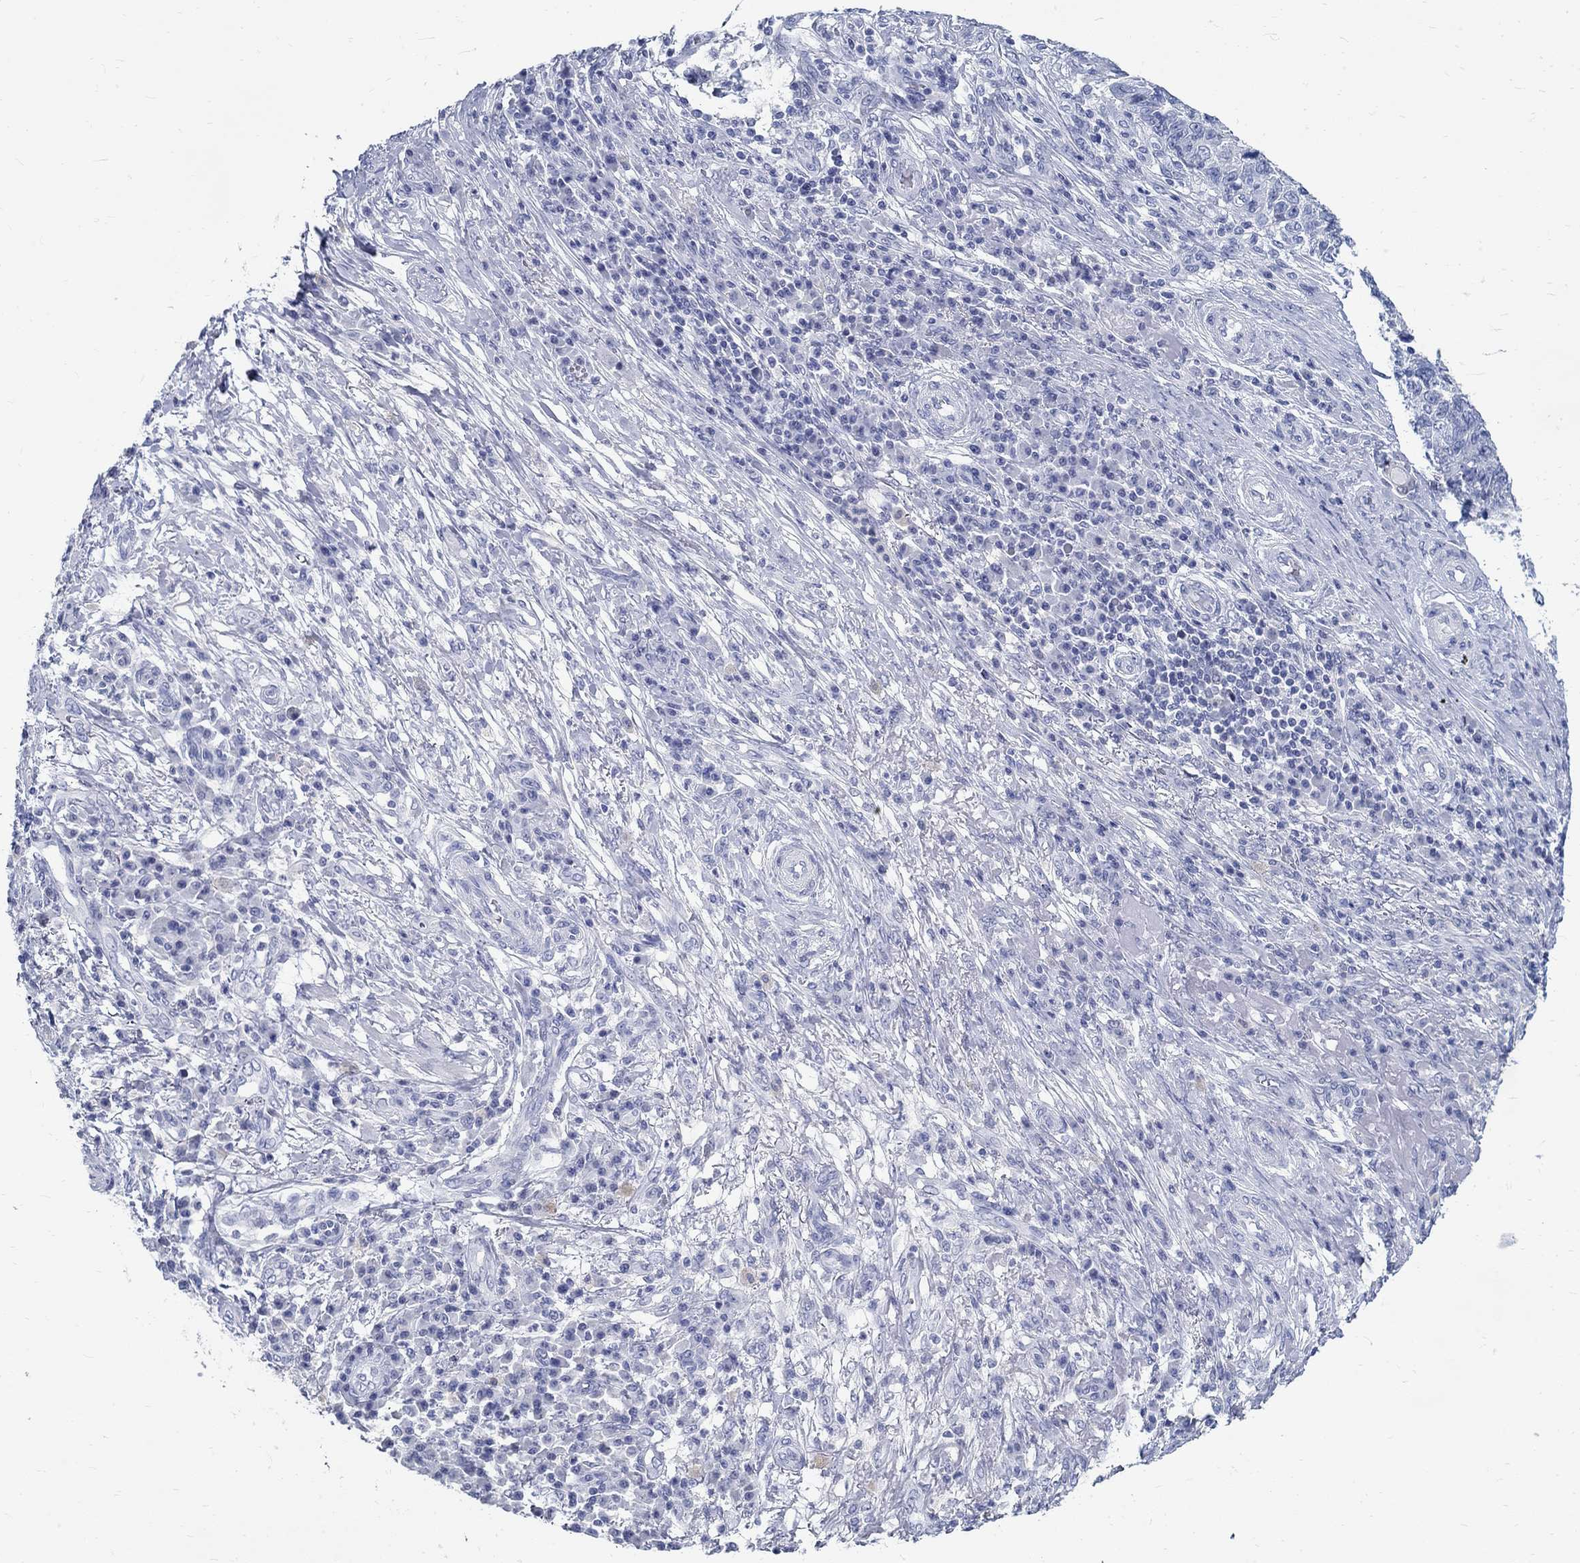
{"staining": {"intensity": "negative", "quantity": "none", "location": "none"}, "tissue": "skin cancer", "cell_type": "Tumor cells", "image_type": "cancer", "snomed": [{"axis": "morphology", "description": "Squamous cell carcinoma, NOS"}, {"axis": "topography", "description": "Skin"}], "caption": "Image shows no significant protein expression in tumor cells of skin squamous cell carcinoma.", "gene": "BSPRY", "patient": {"sex": "male", "age": 92}}